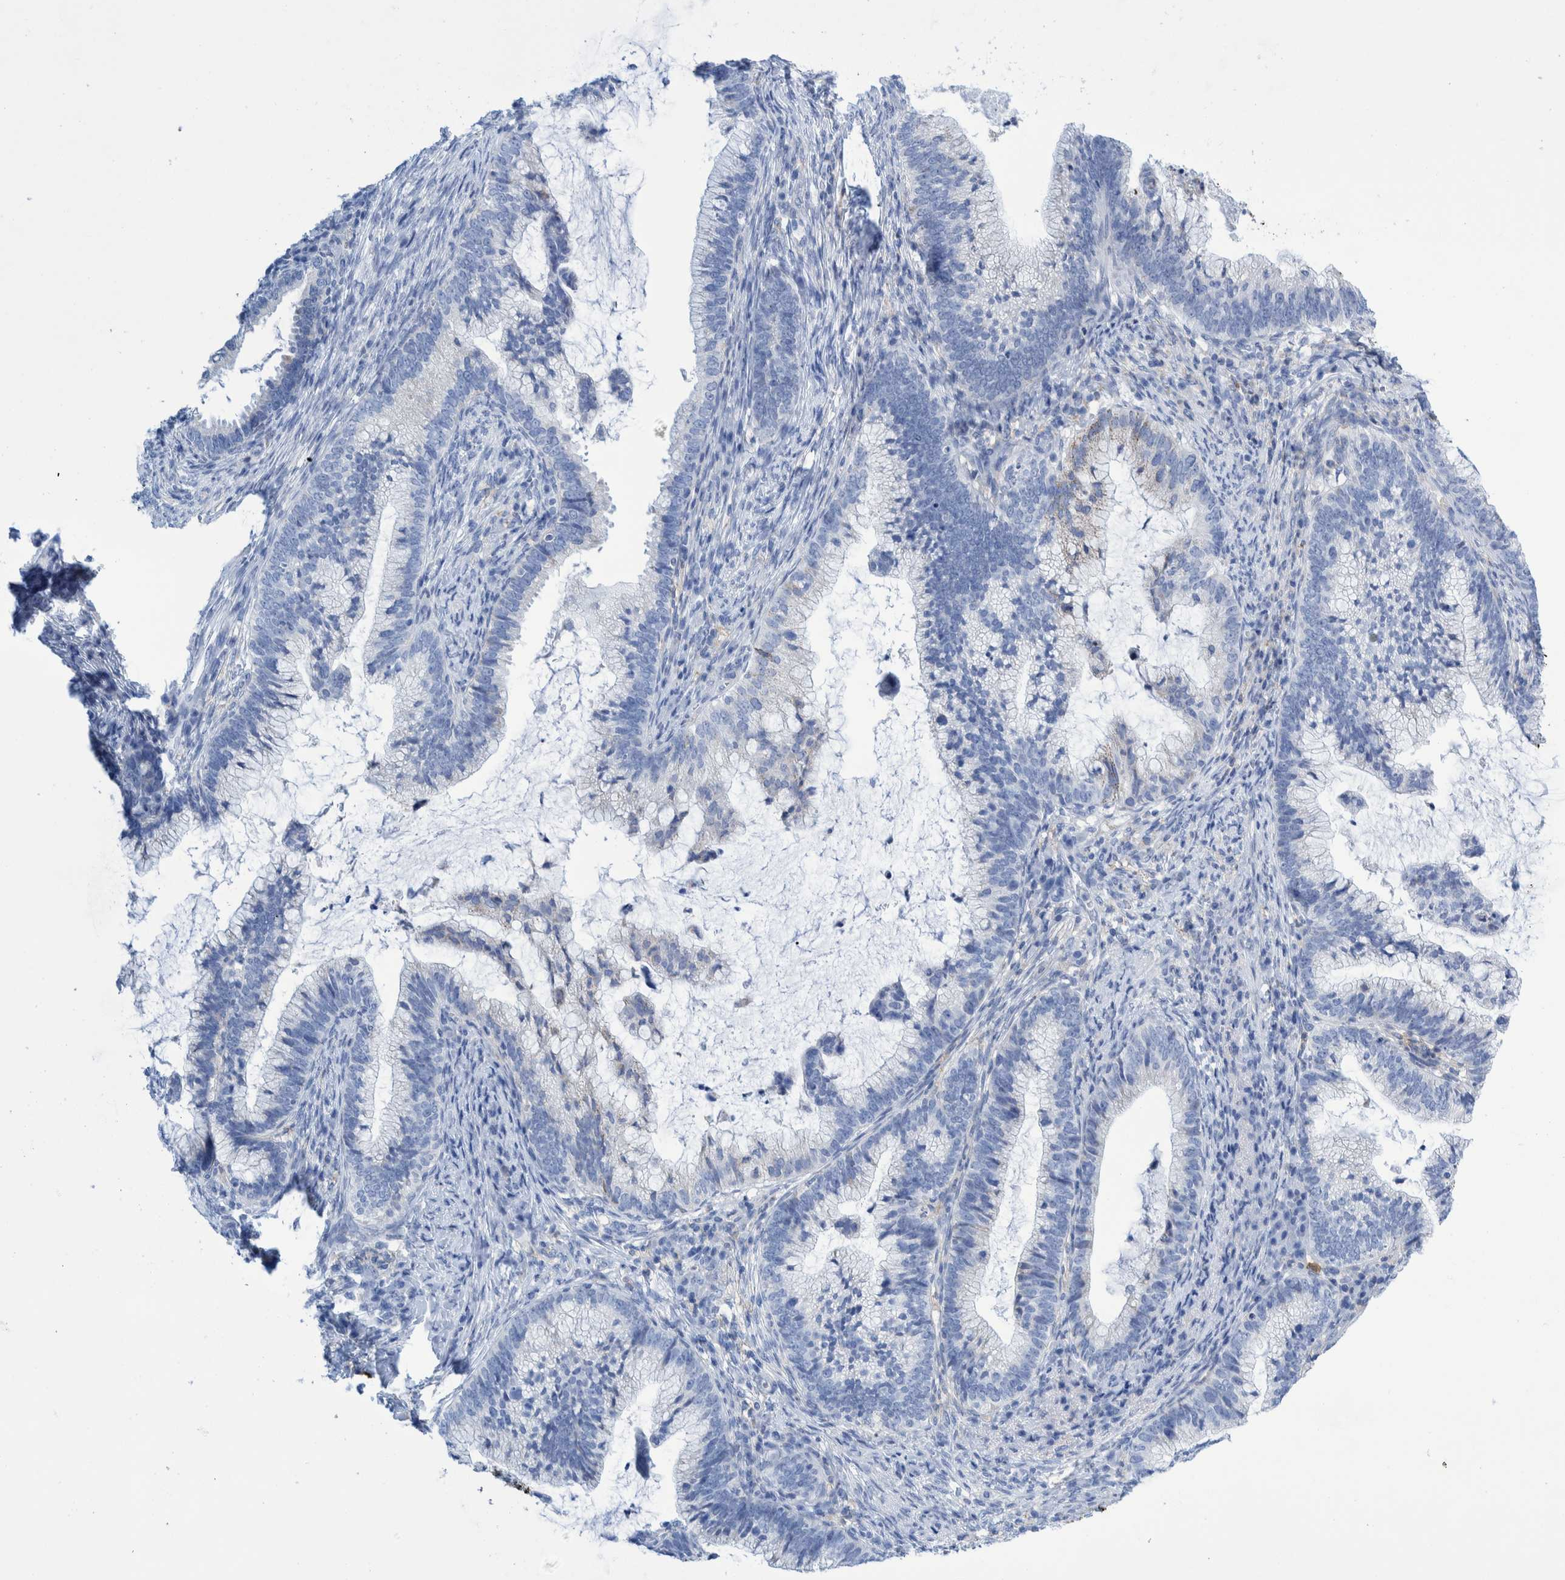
{"staining": {"intensity": "negative", "quantity": "none", "location": "none"}, "tissue": "cervical cancer", "cell_type": "Tumor cells", "image_type": "cancer", "snomed": [{"axis": "morphology", "description": "Adenocarcinoma, NOS"}, {"axis": "topography", "description": "Cervix"}], "caption": "High magnification brightfield microscopy of cervical adenocarcinoma stained with DAB (brown) and counterstained with hematoxylin (blue): tumor cells show no significant positivity.", "gene": "KRT14", "patient": {"sex": "female", "age": 36}}